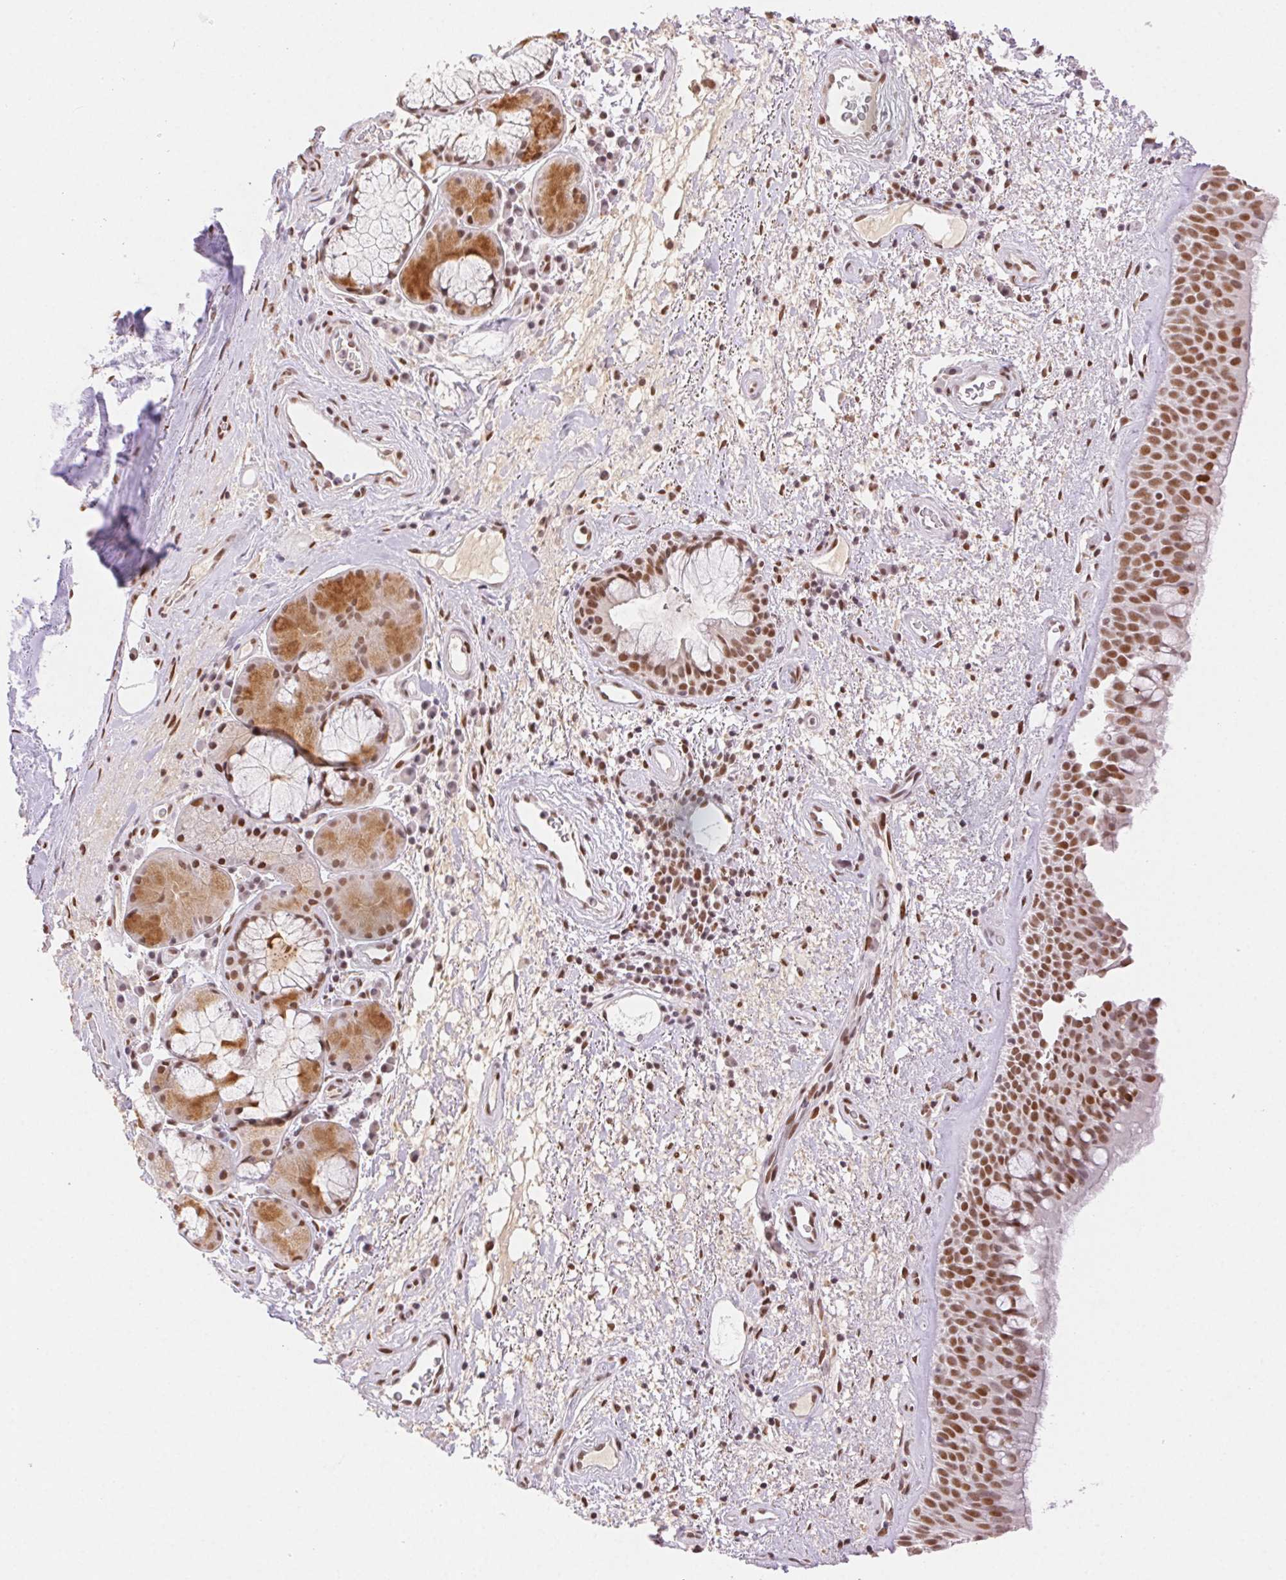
{"staining": {"intensity": "moderate", "quantity": ">75%", "location": "nuclear"}, "tissue": "bronchus", "cell_type": "Respiratory epithelial cells", "image_type": "normal", "snomed": [{"axis": "morphology", "description": "Normal tissue, NOS"}, {"axis": "topography", "description": "Bronchus"}], "caption": "Immunohistochemistry of normal bronchus demonstrates medium levels of moderate nuclear expression in about >75% of respiratory epithelial cells. The protein of interest is stained brown, and the nuclei are stained in blue (DAB (3,3'-diaminobenzidine) IHC with brightfield microscopy, high magnification).", "gene": "H2AZ1", "patient": {"sex": "male", "age": 48}}